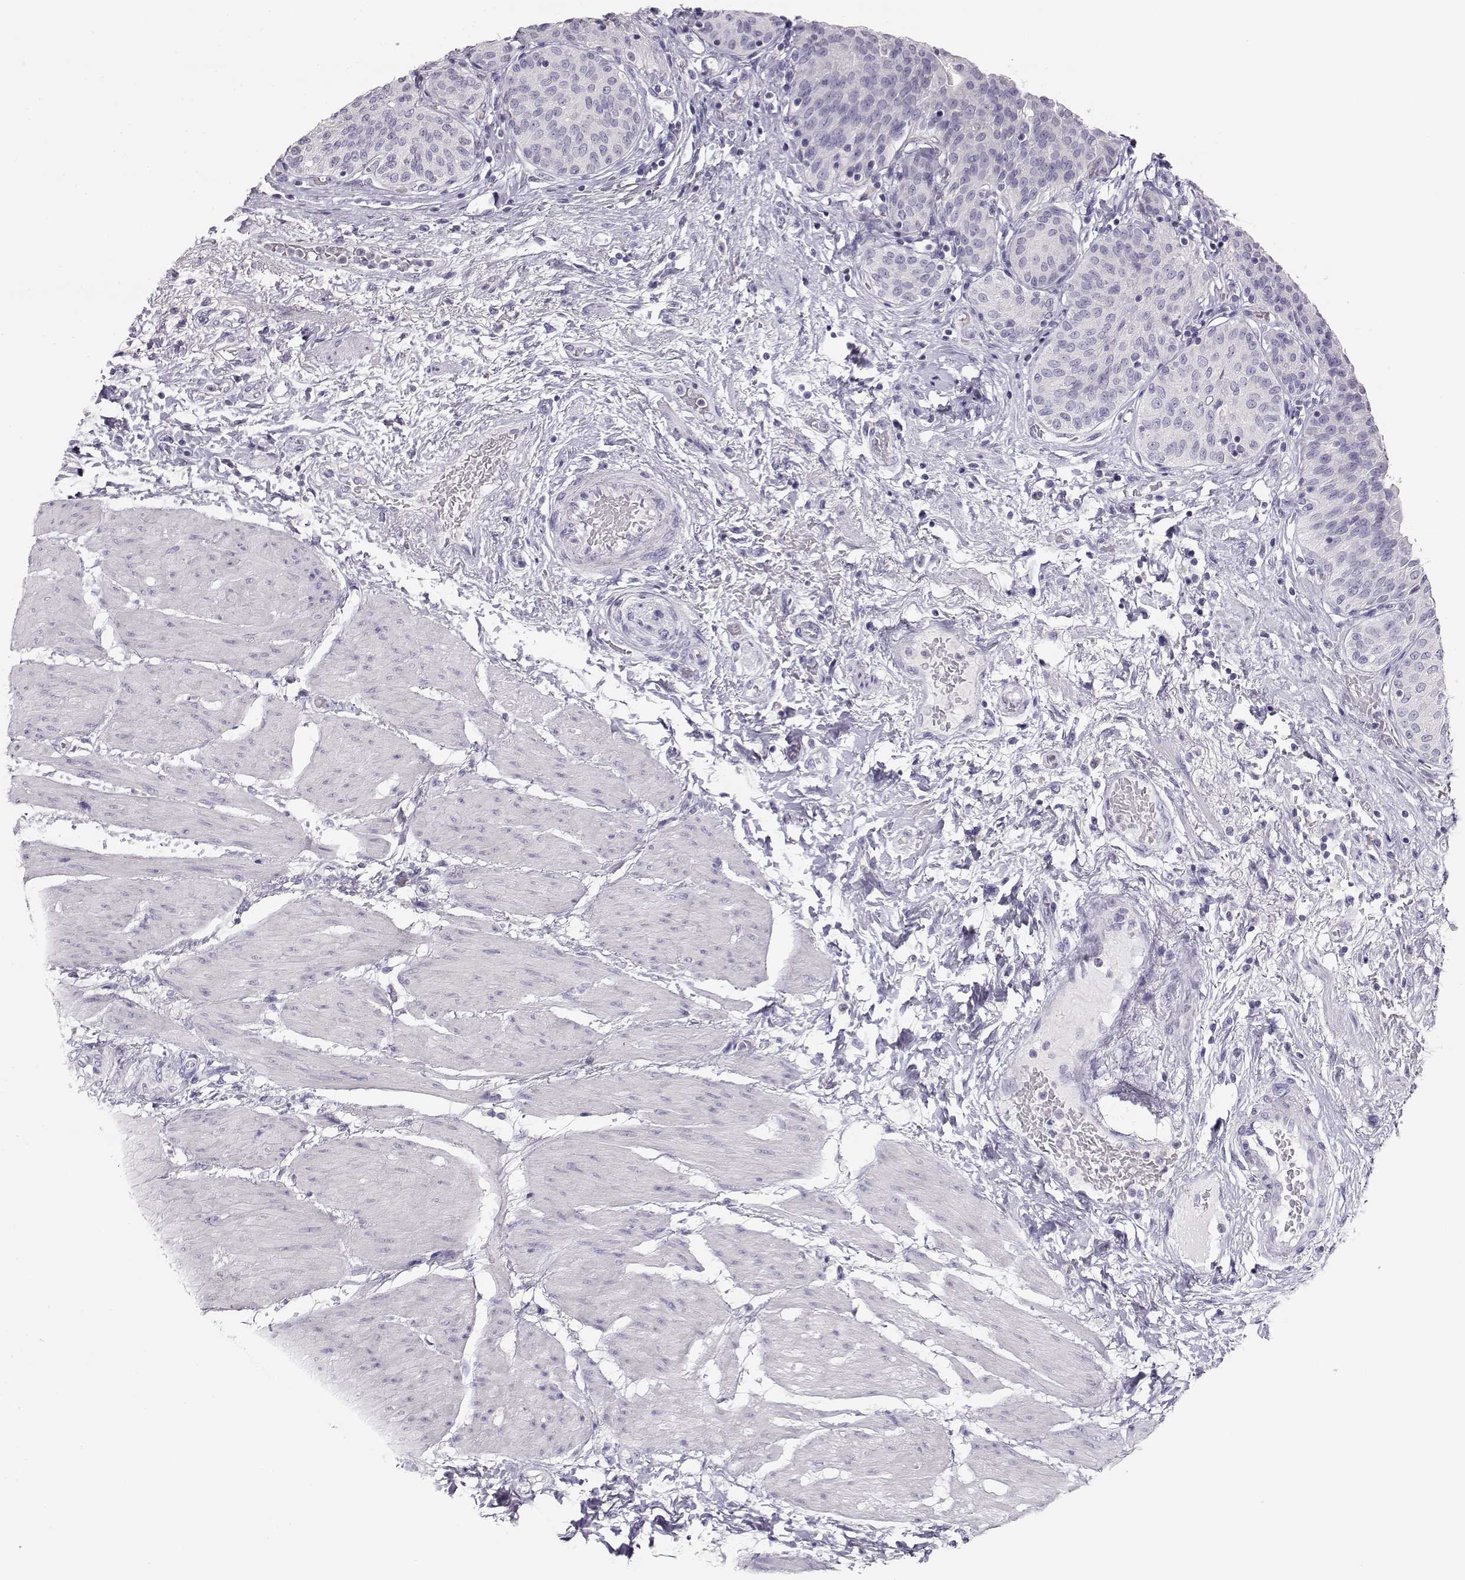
{"staining": {"intensity": "negative", "quantity": "none", "location": "none"}, "tissue": "urinary bladder", "cell_type": "Urothelial cells", "image_type": "normal", "snomed": [{"axis": "morphology", "description": "Normal tissue, NOS"}, {"axis": "morphology", "description": "Metaplasia, NOS"}, {"axis": "topography", "description": "Urinary bladder"}], "caption": "Immunohistochemical staining of benign human urinary bladder exhibits no significant expression in urothelial cells.", "gene": "LEPR", "patient": {"sex": "male", "age": 68}}